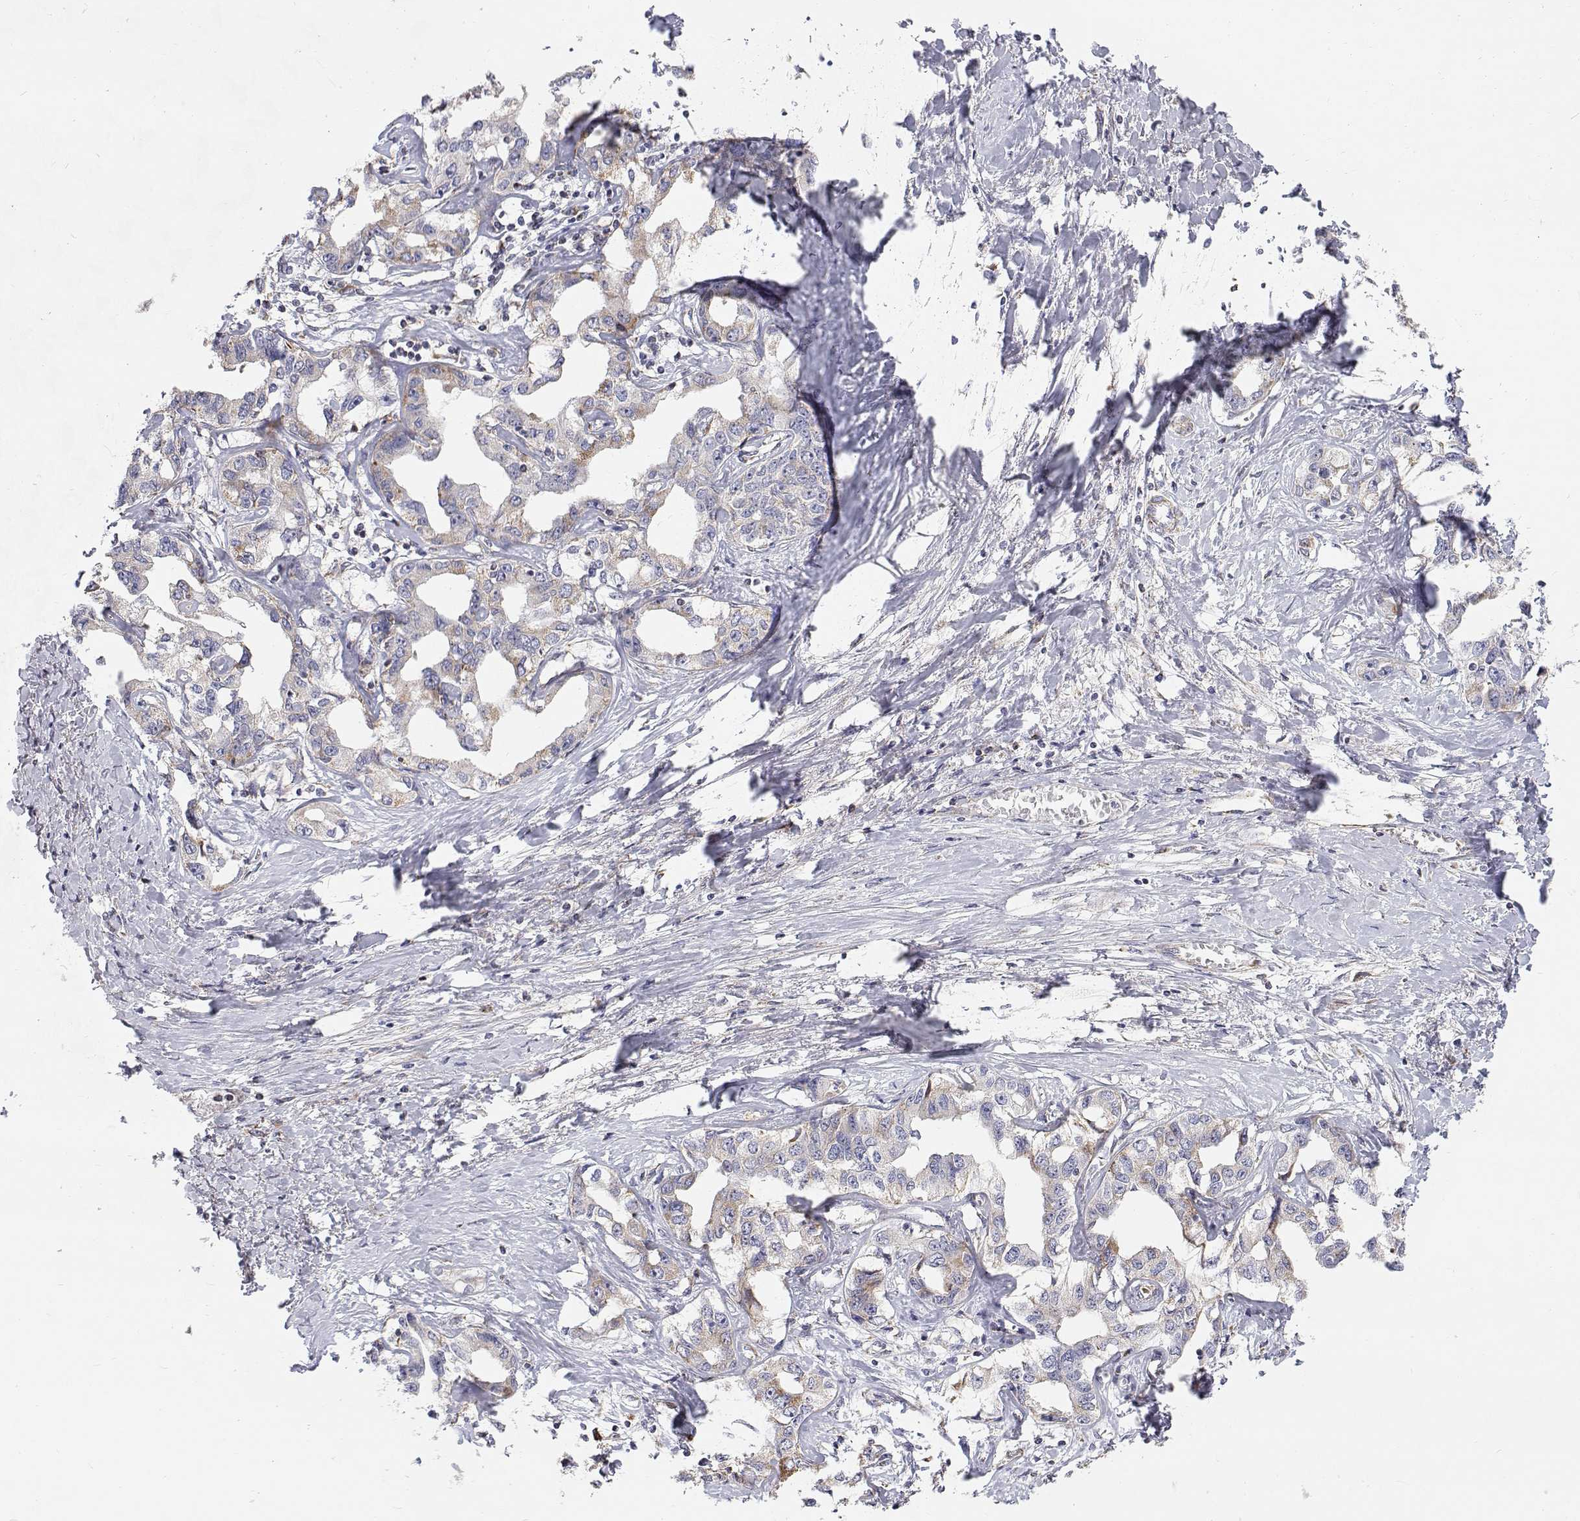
{"staining": {"intensity": "negative", "quantity": "none", "location": "none"}, "tissue": "liver cancer", "cell_type": "Tumor cells", "image_type": "cancer", "snomed": [{"axis": "morphology", "description": "Cholangiocarcinoma"}, {"axis": "topography", "description": "Liver"}], "caption": "The histopathology image reveals no staining of tumor cells in liver cancer.", "gene": "SPICE1", "patient": {"sex": "male", "age": 59}}